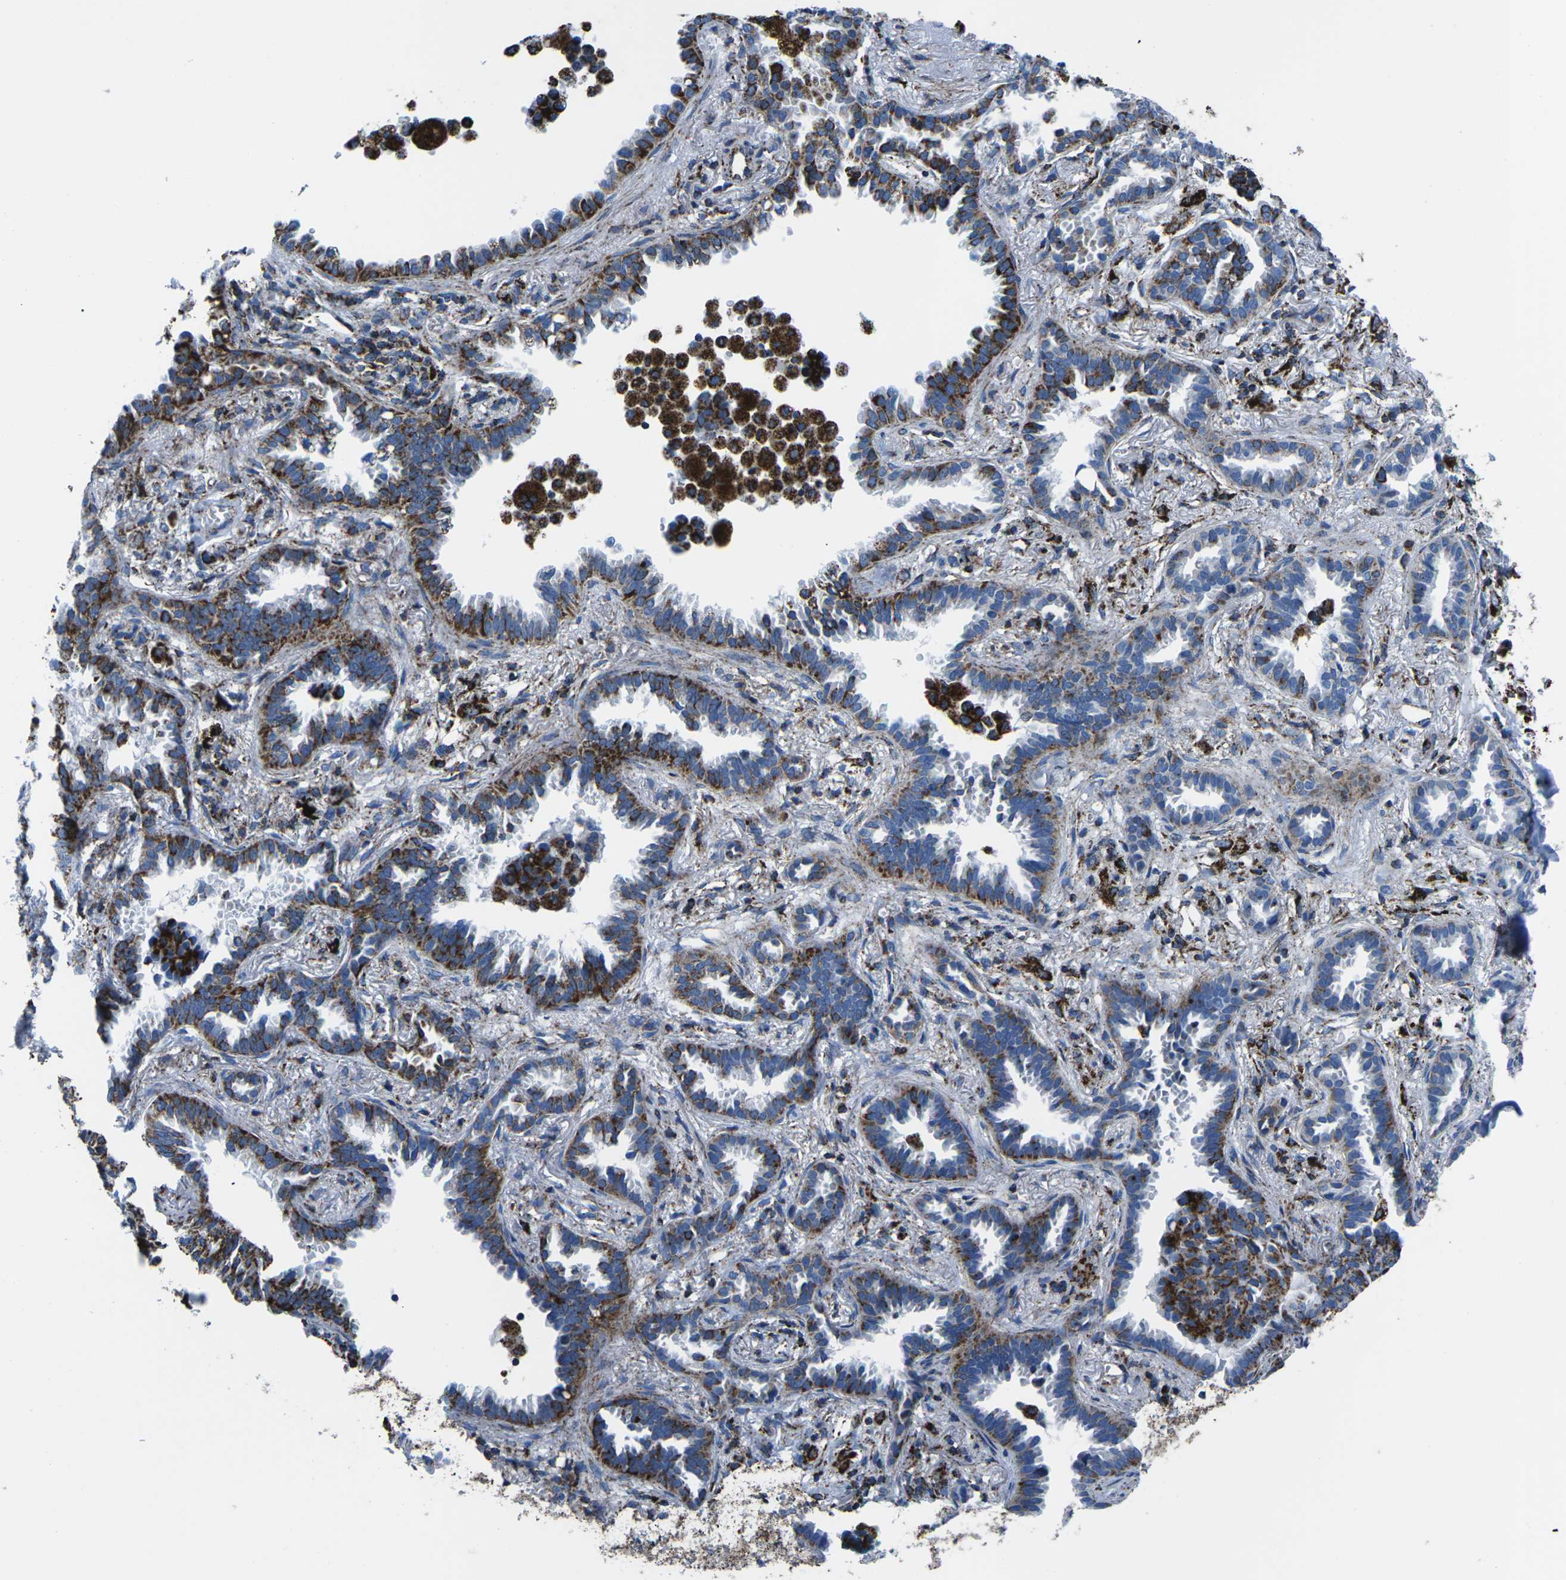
{"staining": {"intensity": "strong", "quantity": "25%-75%", "location": "cytoplasmic/membranous"}, "tissue": "lung cancer", "cell_type": "Tumor cells", "image_type": "cancer", "snomed": [{"axis": "morphology", "description": "Normal tissue, NOS"}, {"axis": "morphology", "description": "Adenocarcinoma, NOS"}, {"axis": "topography", "description": "Lung"}], "caption": "There is high levels of strong cytoplasmic/membranous expression in tumor cells of lung adenocarcinoma, as demonstrated by immunohistochemical staining (brown color).", "gene": "MT-CO2", "patient": {"sex": "male", "age": 59}}